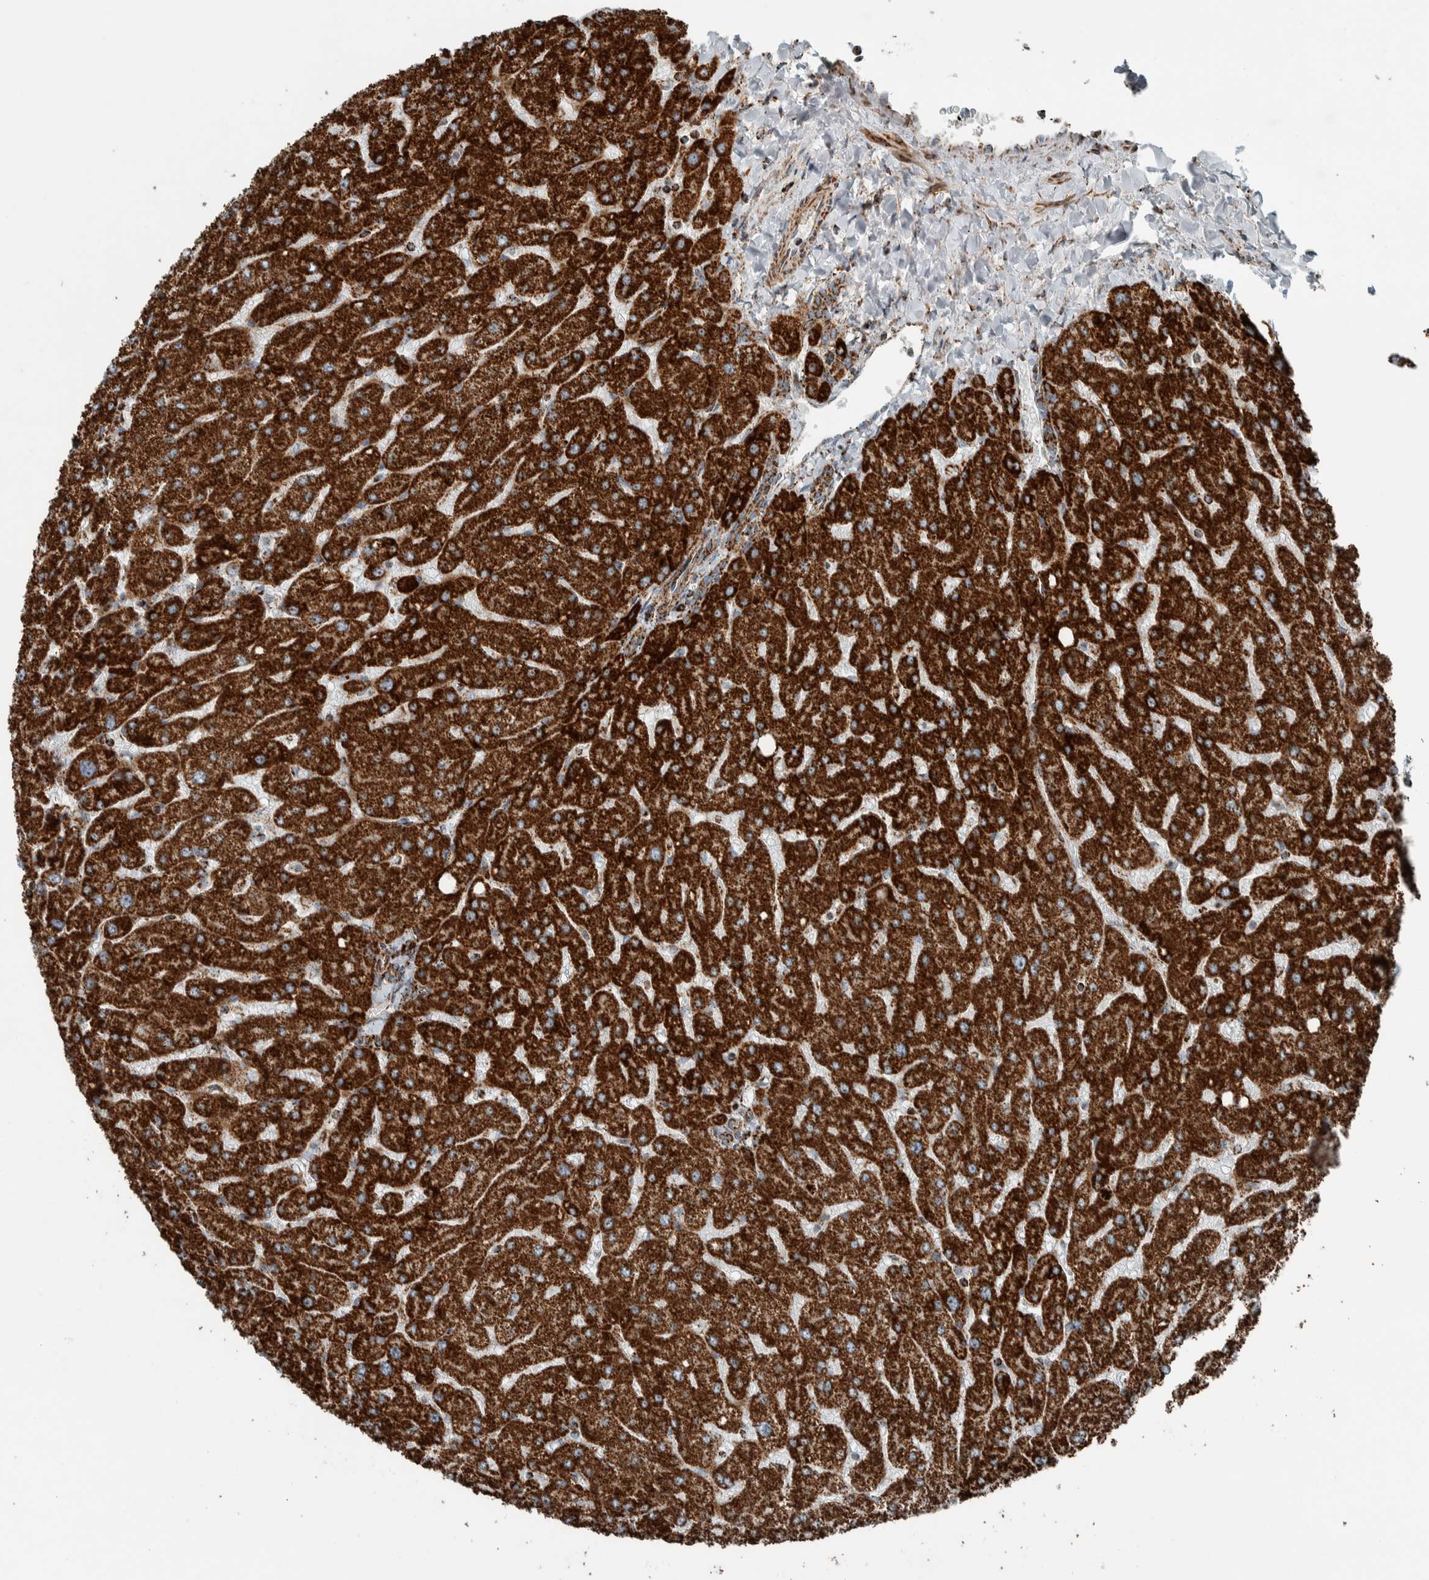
{"staining": {"intensity": "strong", "quantity": ">75%", "location": "cytoplasmic/membranous"}, "tissue": "liver", "cell_type": "Cholangiocytes", "image_type": "normal", "snomed": [{"axis": "morphology", "description": "Normal tissue, NOS"}, {"axis": "topography", "description": "Liver"}], "caption": "Protein analysis of normal liver exhibits strong cytoplasmic/membranous staining in about >75% of cholangiocytes.", "gene": "CNTROB", "patient": {"sex": "male", "age": 55}}